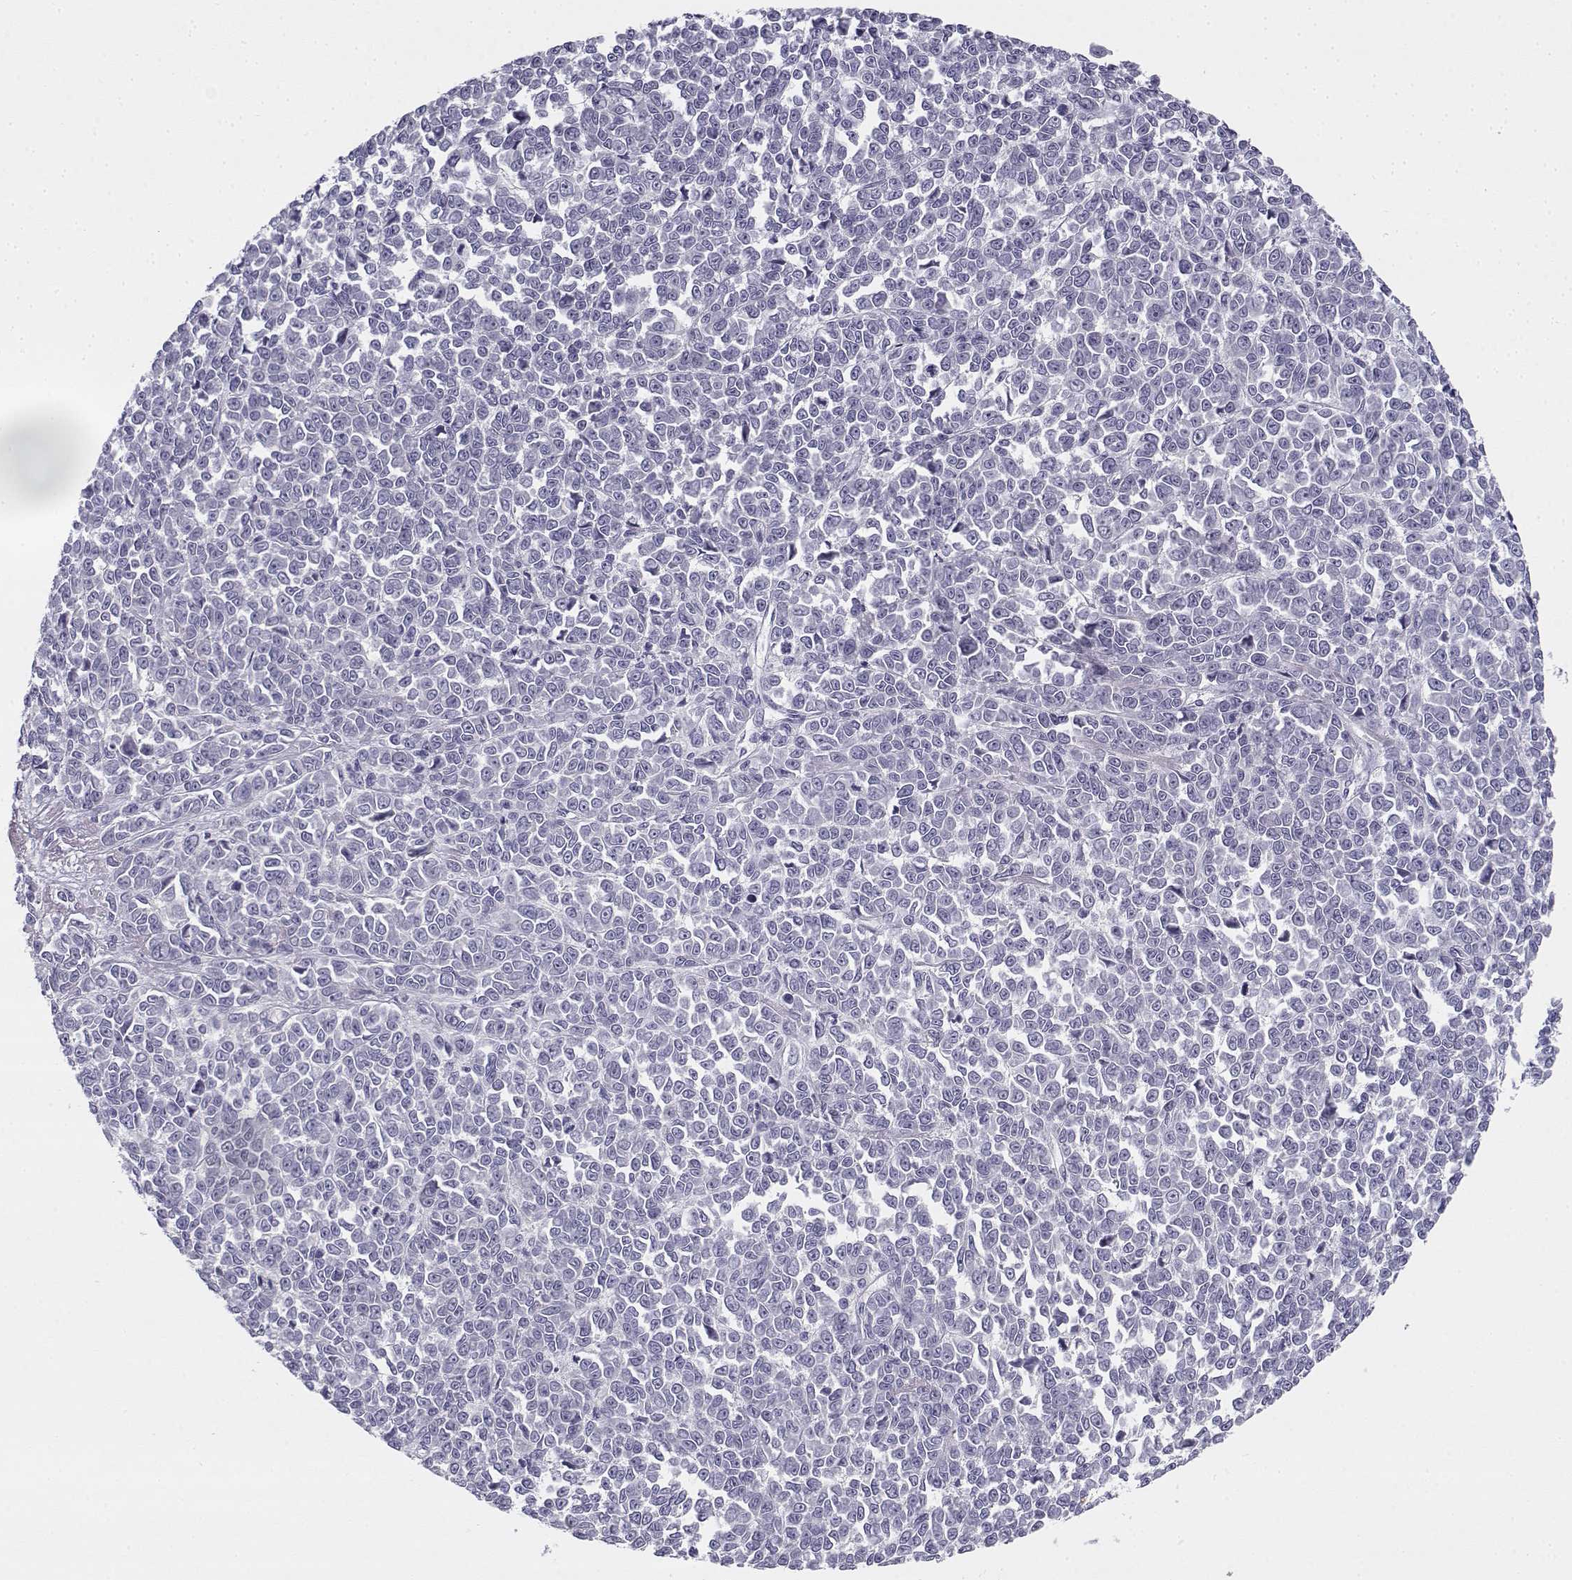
{"staining": {"intensity": "negative", "quantity": "none", "location": "none"}, "tissue": "melanoma", "cell_type": "Tumor cells", "image_type": "cancer", "snomed": [{"axis": "morphology", "description": "Malignant melanoma, NOS"}, {"axis": "topography", "description": "Skin"}], "caption": "Immunohistochemistry histopathology image of neoplastic tissue: melanoma stained with DAB demonstrates no significant protein expression in tumor cells. (Immunohistochemistry, brightfield microscopy, high magnification).", "gene": "CREB3L3", "patient": {"sex": "female", "age": 95}}